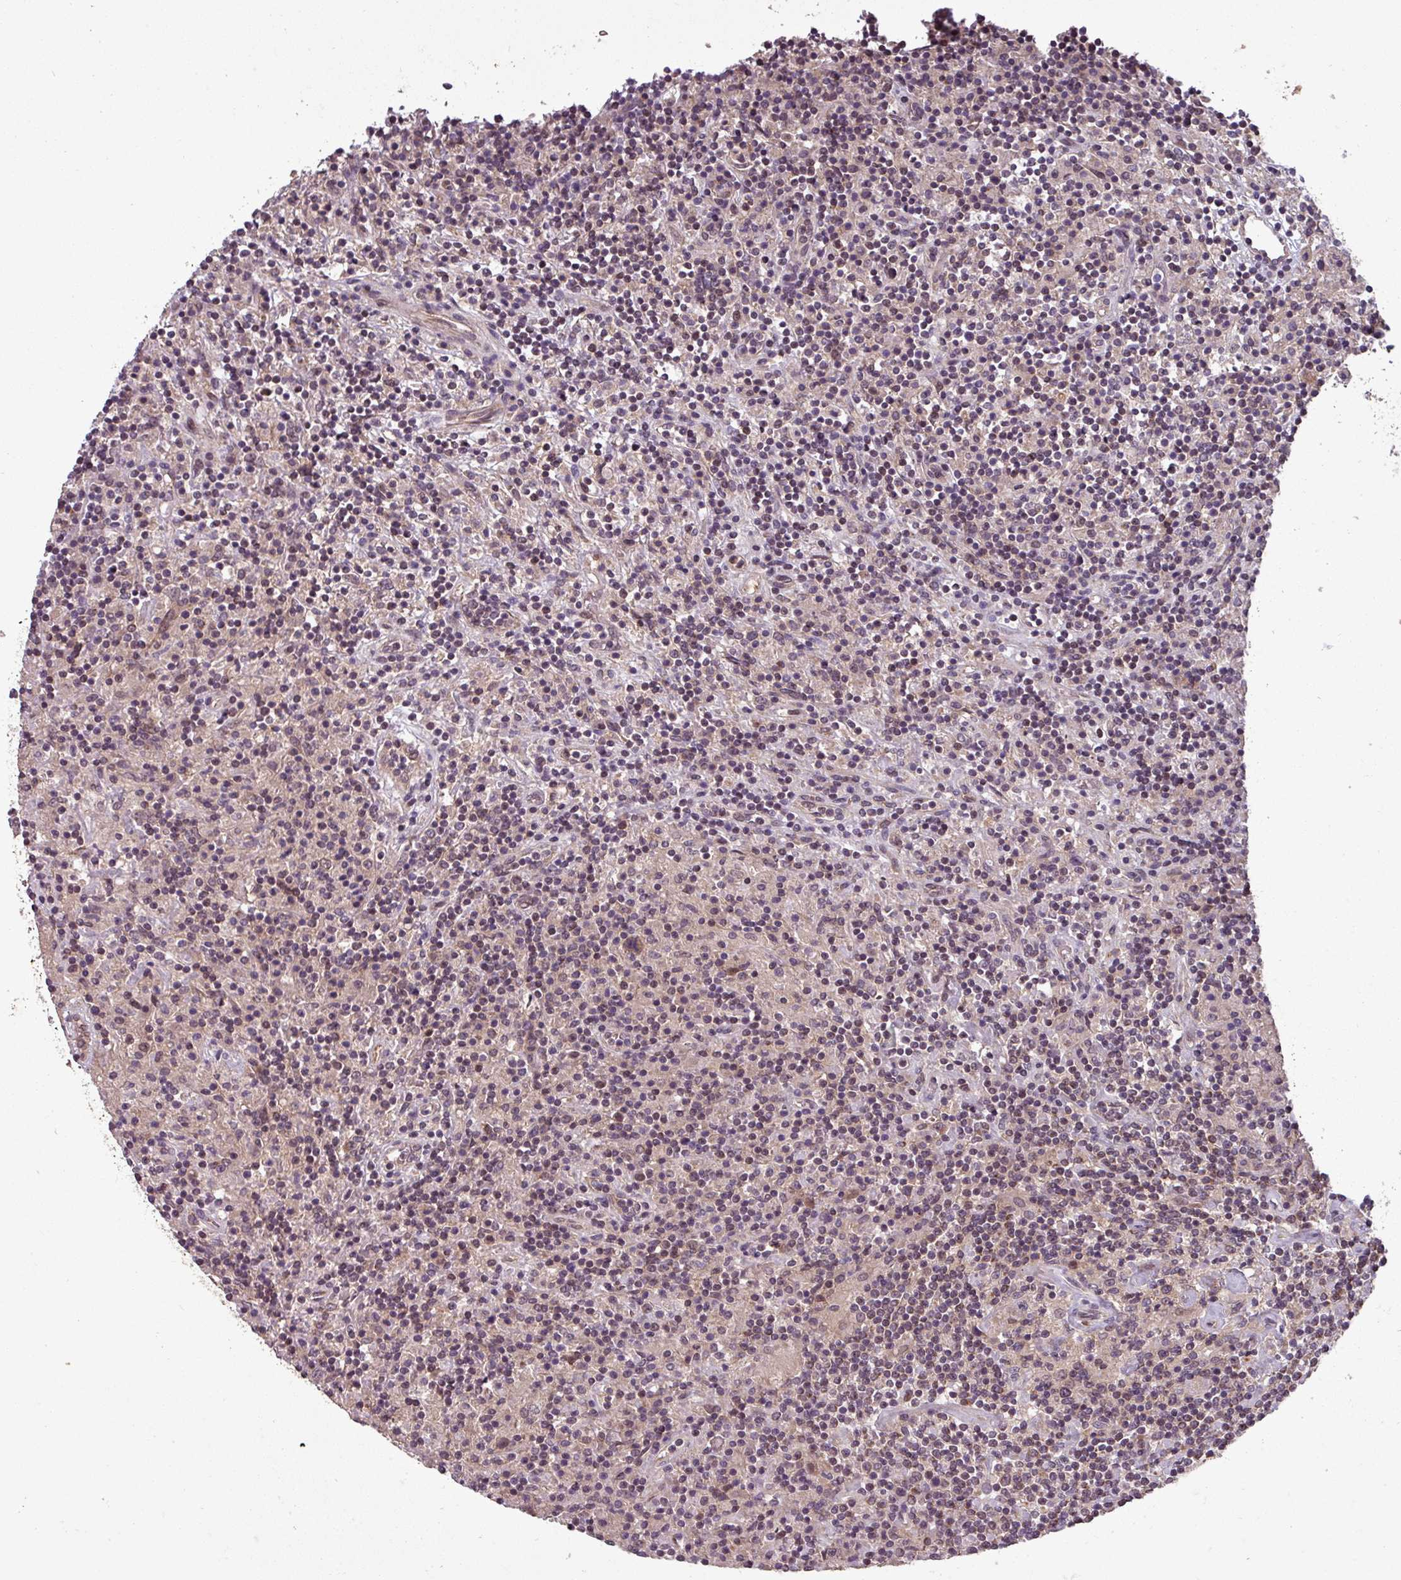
{"staining": {"intensity": "weak", "quantity": "25%-75%", "location": "cytoplasmic/membranous"}, "tissue": "lymphoma", "cell_type": "Tumor cells", "image_type": "cancer", "snomed": [{"axis": "morphology", "description": "Hodgkin's disease, NOS"}, {"axis": "topography", "description": "Lymph node"}], "caption": "A micrograph of human lymphoma stained for a protein demonstrates weak cytoplasmic/membranous brown staining in tumor cells.", "gene": "PUS1", "patient": {"sex": "male", "age": 70}}